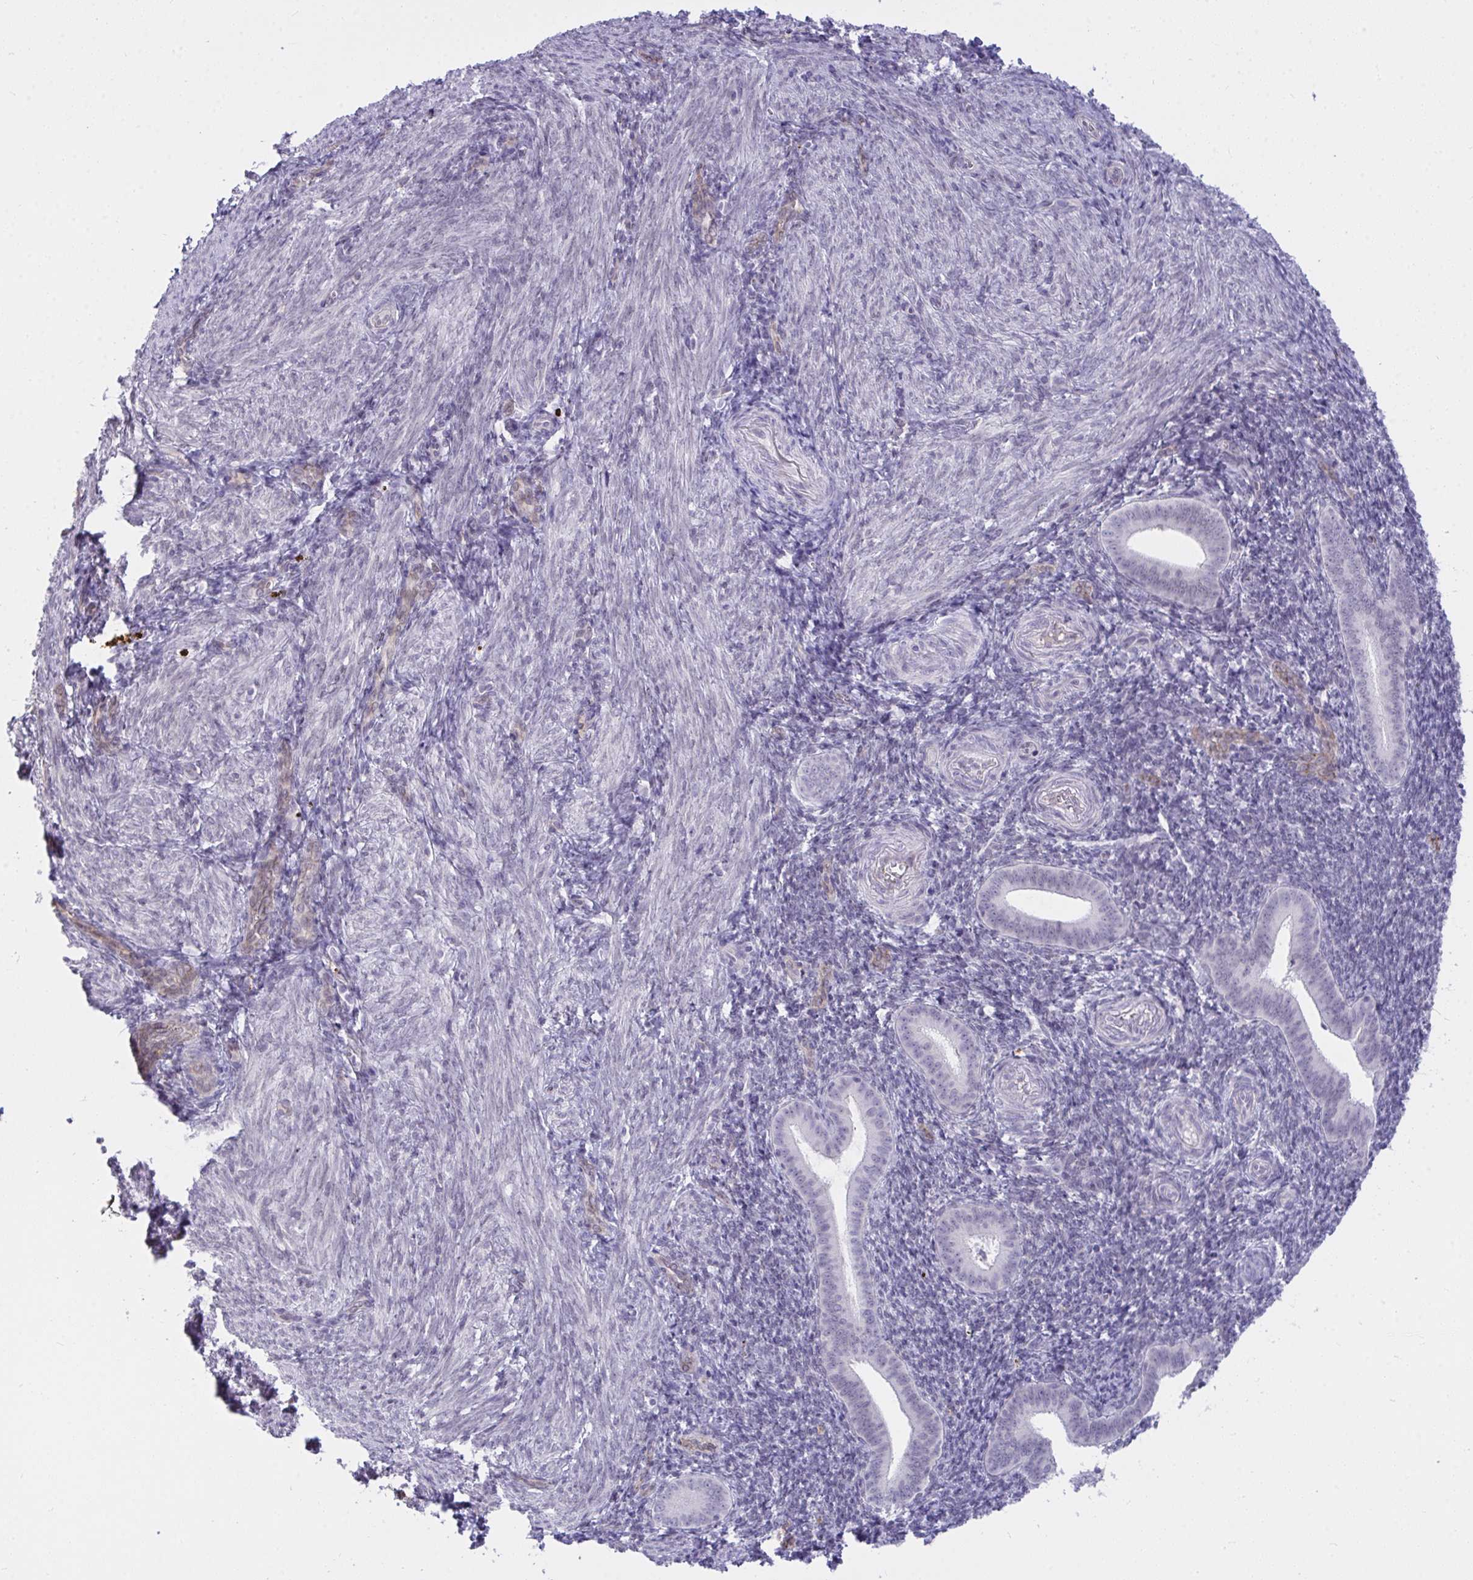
{"staining": {"intensity": "negative", "quantity": "none", "location": "none"}, "tissue": "endometrium", "cell_type": "Cells in endometrial stroma", "image_type": "normal", "snomed": [{"axis": "morphology", "description": "Normal tissue, NOS"}, {"axis": "topography", "description": "Endometrium"}], "caption": "Immunohistochemistry of unremarkable human endometrium demonstrates no staining in cells in endometrial stroma. (DAB IHC with hematoxylin counter stain).", "gene": "SEMA6B", "patient": {"sex": "female", "age": 25}}